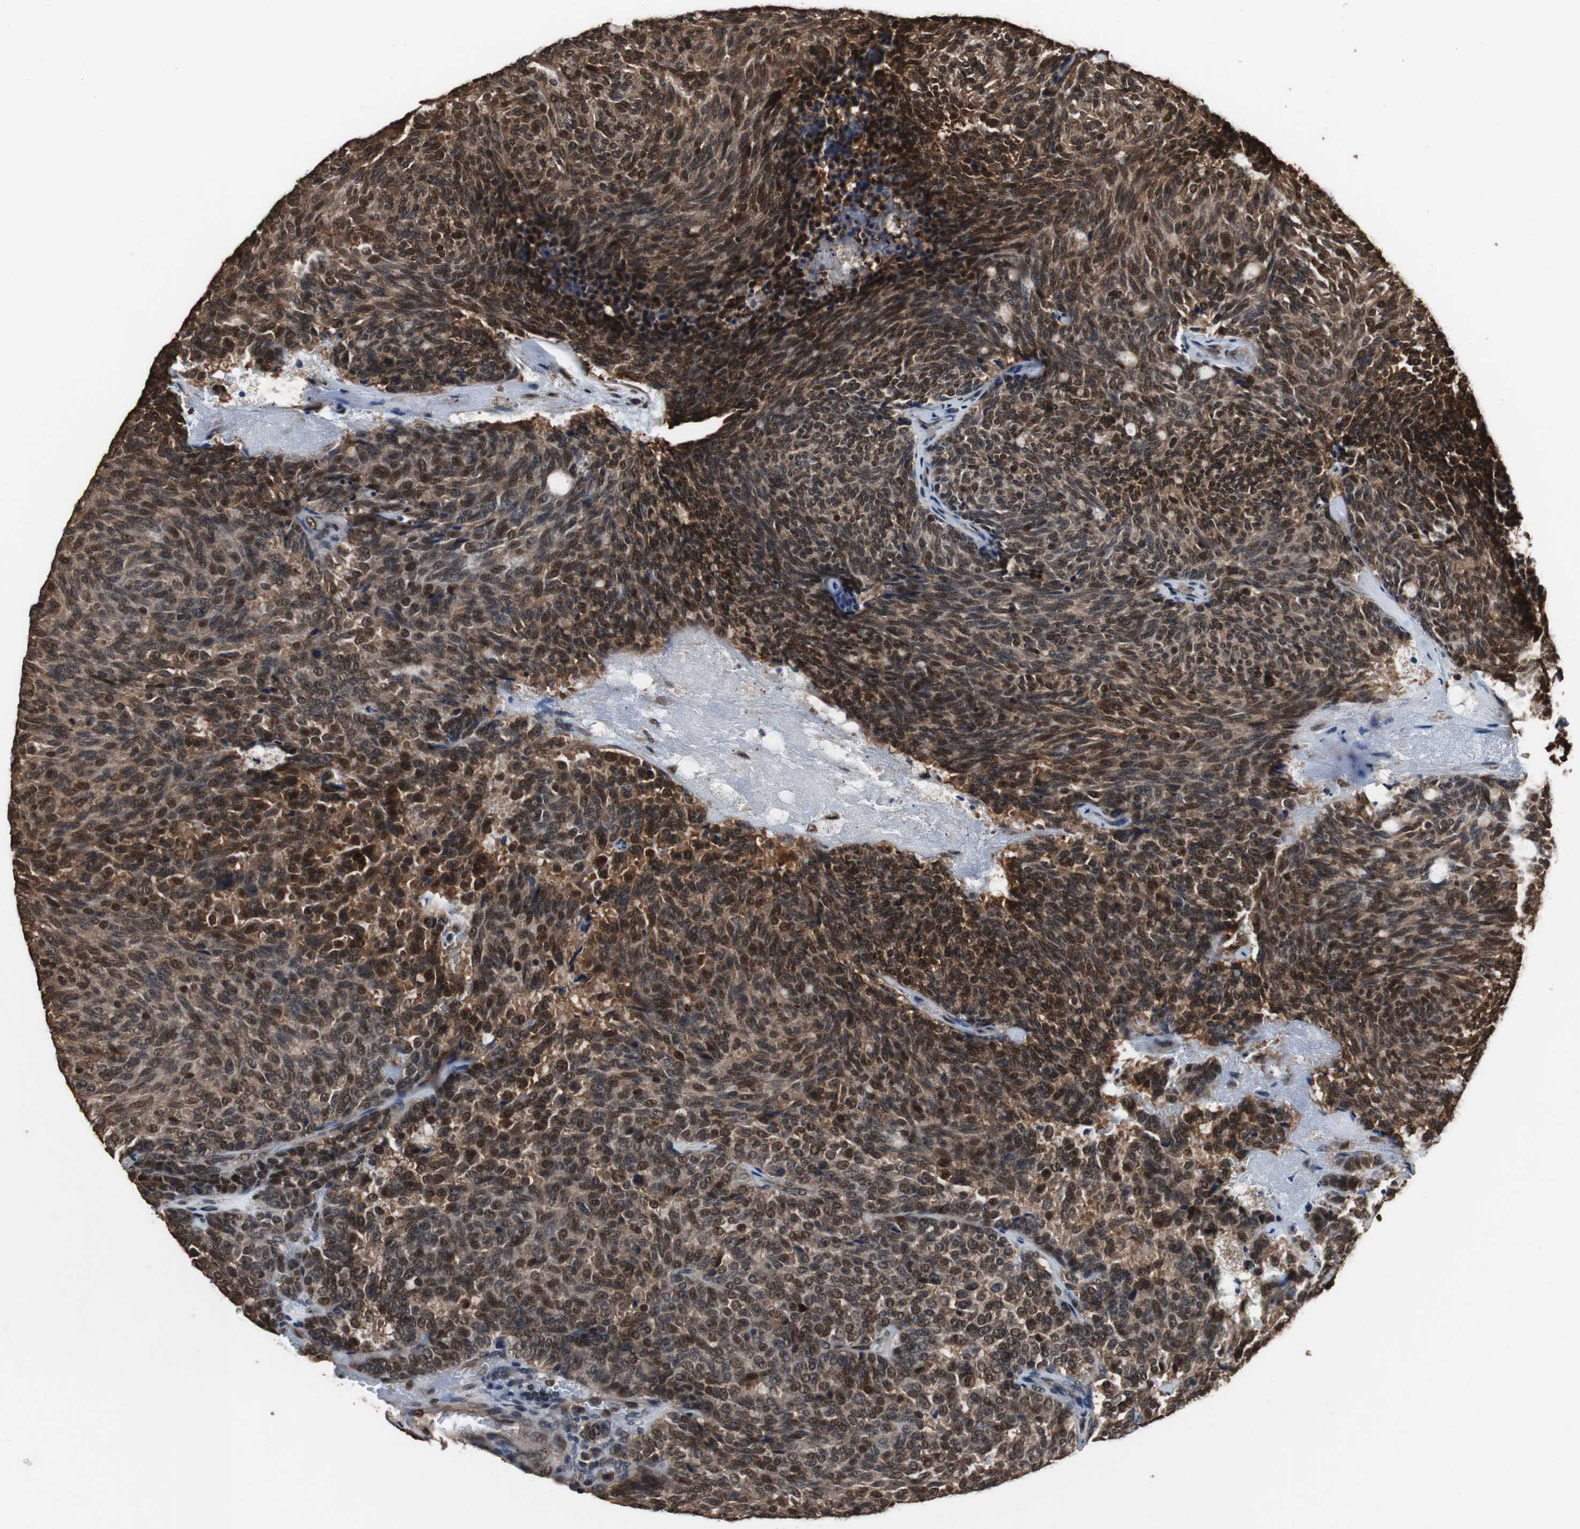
{"staining": {"intensity": "strong", "quantity": ">75%", "location": "cytoplasmic/membranous,nuclear"}, "tissue": "carcinoid", "cell_type": "Tumor cells", "image_type": "cancer", "snomed": [{"axis": "morphology", "description": "Carcinoid, malignant, NOS"}, {"axis": "topography", "description": "Pancreas"}], "caption": "Carcinoid stained with DAB immunohistochemistry (IHC) reveals high levels of strong cytoplasmic/membranous and nuclear positivity in approximately >75% of tumor cells.", "gene": "ZNF18", "patient": {"sex": "female", "age": 54}}